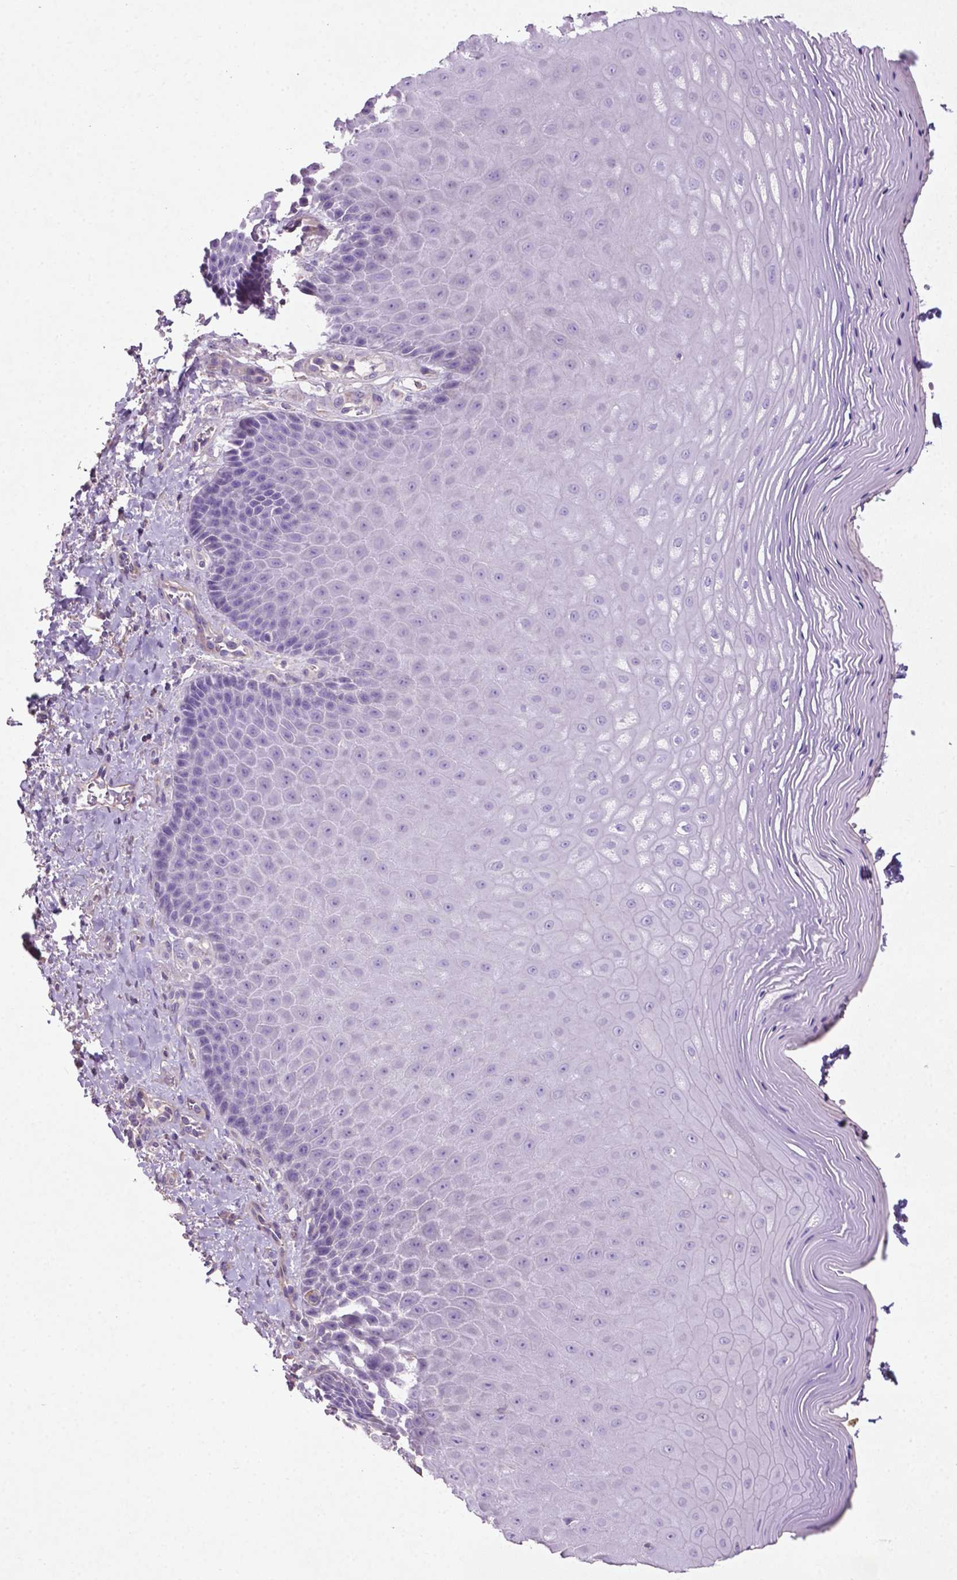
{"staining": {"intensity": "negative", "quantity": "none", "location": "none"}, "tissue": "vagina", "cell_type": "Squamous epithelial cells", "image_type": "normal", "snomed": [{"axis": "morphology", "description": "Normal tissue, NOS"}, {"axis": "topography", "description": "Vagina"}], "caption": "Squamous epithelial cells show no significant protein expression in normal vagina. Brightfield microscopy of immunohistochemistry (IHC) stained with DAB (brown) and hematoxylin (blue), captured at high magnification.", "gene": "BMP4", "patient": {"sex": "female", "age": 83}}